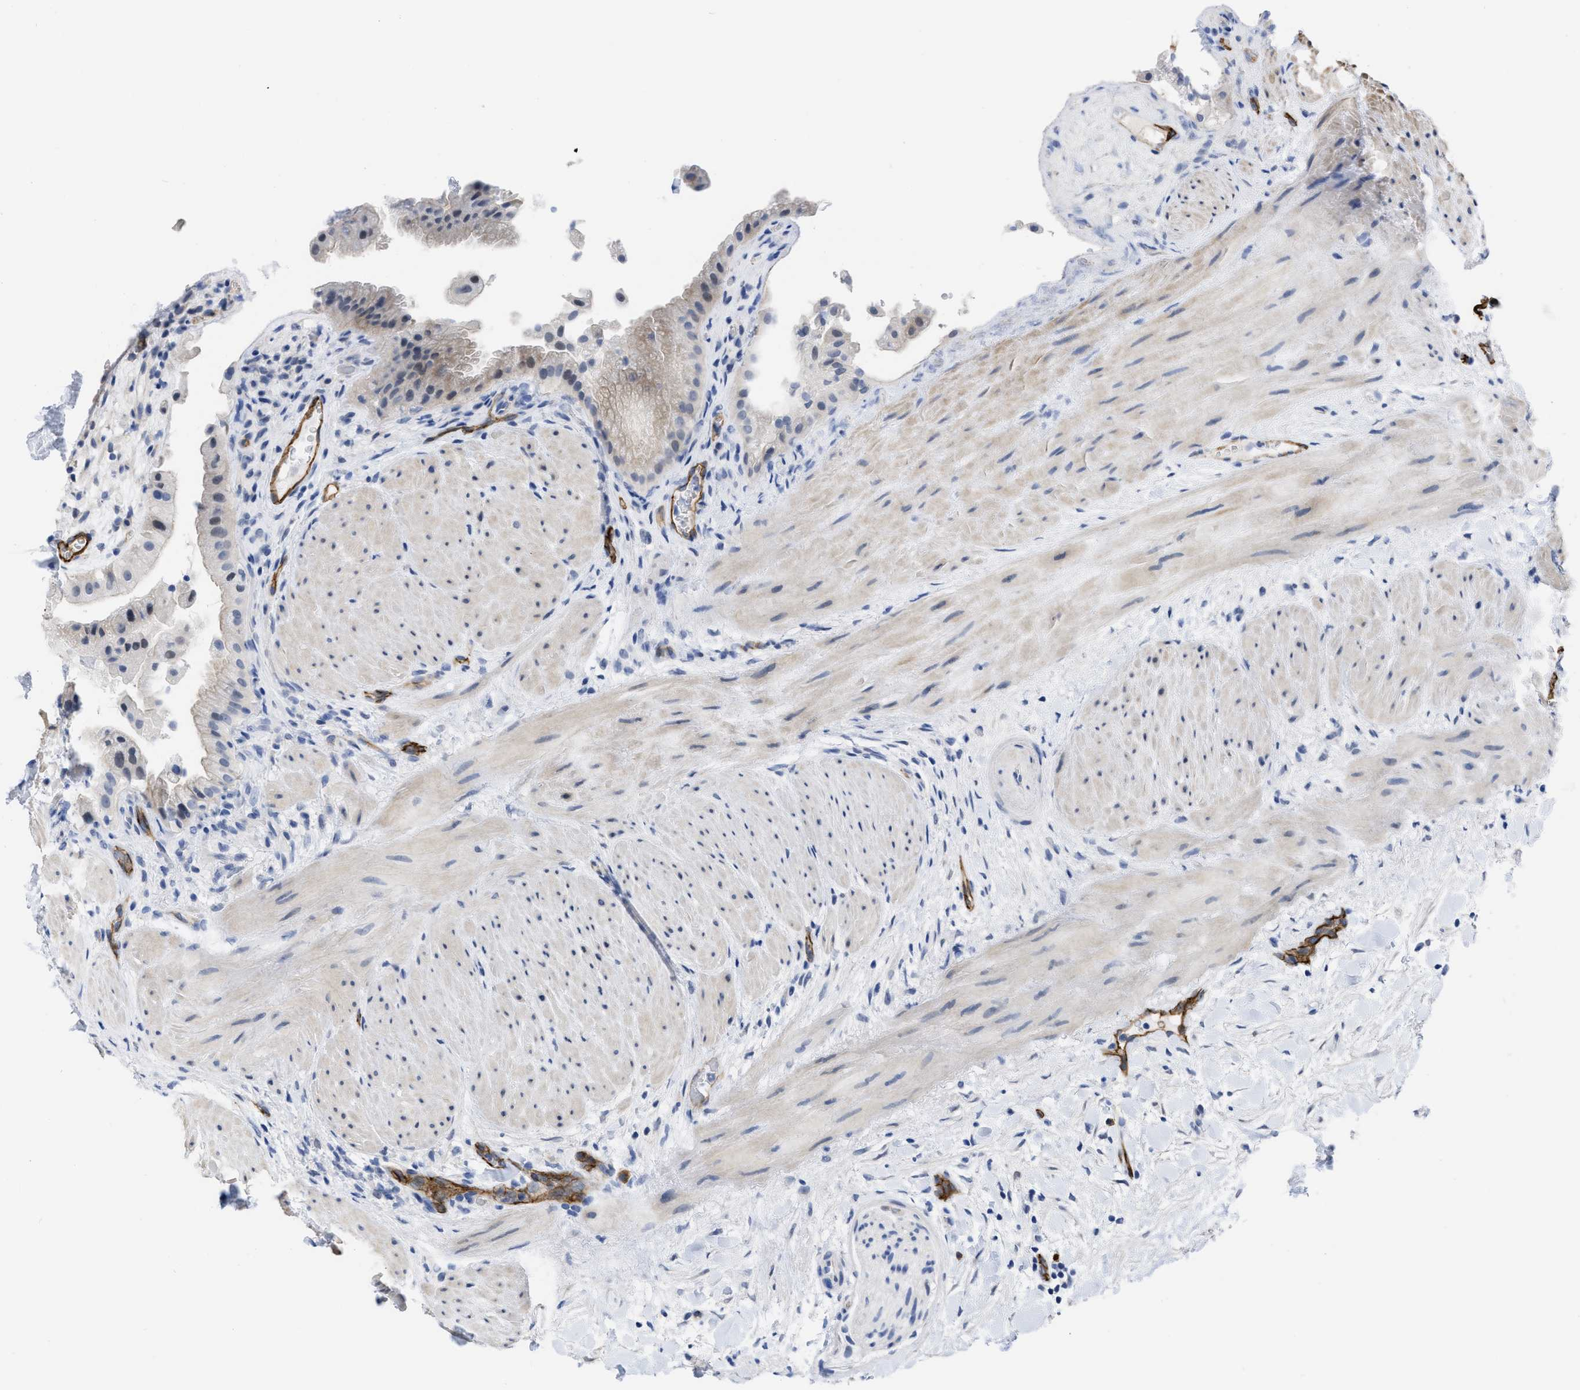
{"staining": {"intensity": "weak", "quantity": ">75%", "location": "cytoplasmic/membranous"}, "tissue": "gallbladder", "cell_type": "Glandular cells", "image_type": "normal", "snomed": [{"axis": "morphology", "description": "Normal tissue, NOS"}, {"axis": "topography", "description": "Gallbladder"}], "caption": "This is an image of immunohistochemistry (IHC) staining of unremarkable gallbladder, which shows weak expression in the cytoplasmic/membranous of glandular cells.", "gene": "ACKR1", "patient": {"sex": "male", "age": 49}}